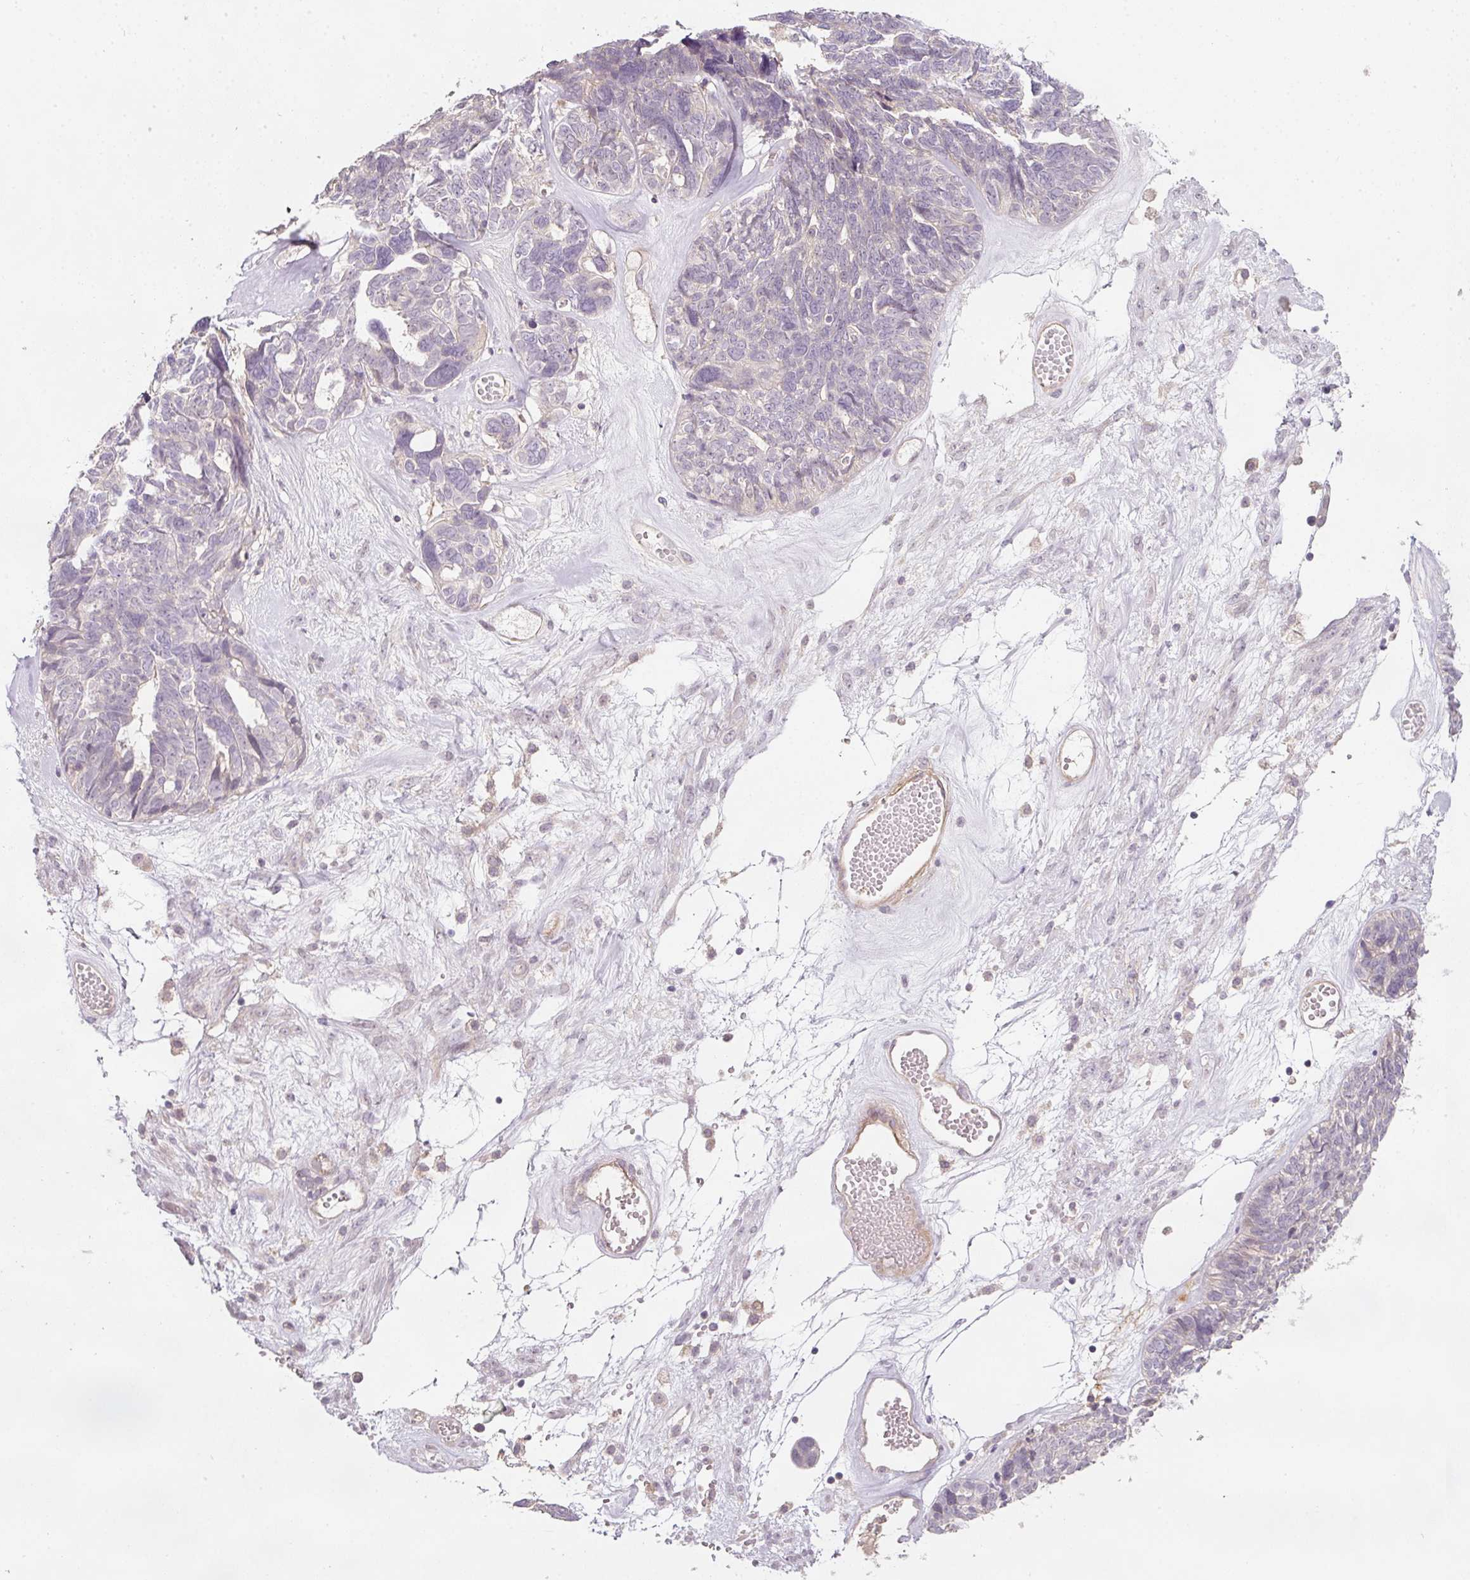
{"staining": {"intensity": "negative", "quantity": "none", "location": "none"}, "tissue": "ovarian cancer", "cell_type": "Tumor cells", "image_type": "cancer", "snomed": [{"axis": "morphology", "description": "Cystadenocarcinoma, serous, NOS"}, {"axis": "topography", "description": "Ovary"}], "caption": "IHC image of neoplastic tissue: ovarian serous cystadenocarcinoma stained with DAB shows no significant protein staining in tumor cells.", "gene": "TIRAP", "patient": {"sex": "female", "age": 79}}